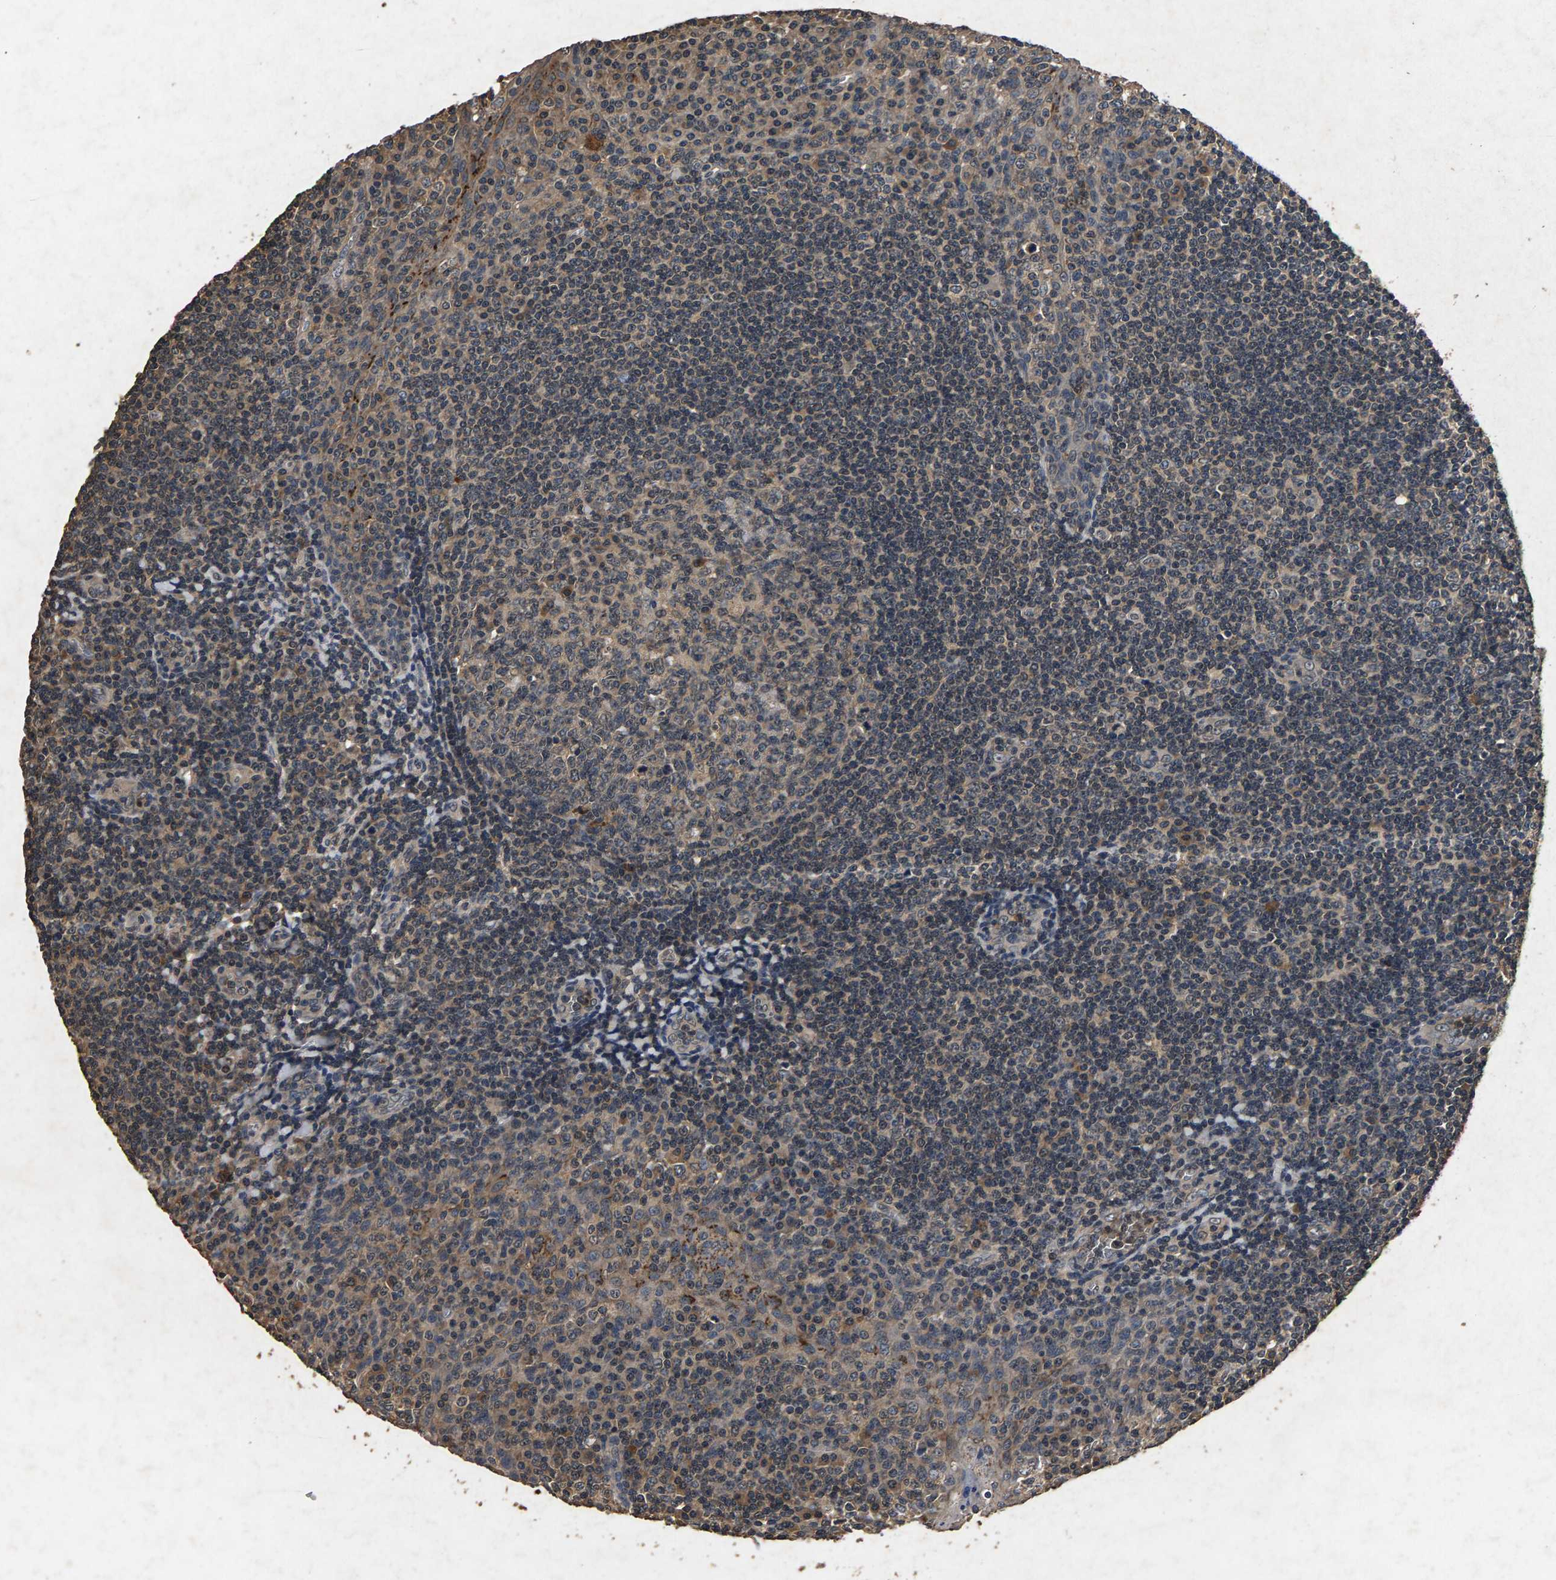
{"staining": {"intensity": "weak", "quantity": ">75%", "location": "cytoplasmic/membranous"}, "tissue": "tonsil", "cell_type": "Germinal center cells", "image_type": "normal", "snomed": [{"axis": "morphology", "description": "Normal tissue, NOS"}, {"axis": "topography", "description": "Tonsil"}], "caption": "Protein expression analysis of benign human tonsil reveals weak cytoplasmic/membranous positivity in about >75% of germinal center cells. The staining was performed using DAB to visualize the protein expression in brown, while the nuclei were stained in blue with hematoxylin (Magnification: 20x).", "gene": "PPP1CC", "patient": {"sex": "male", "age": 31}}